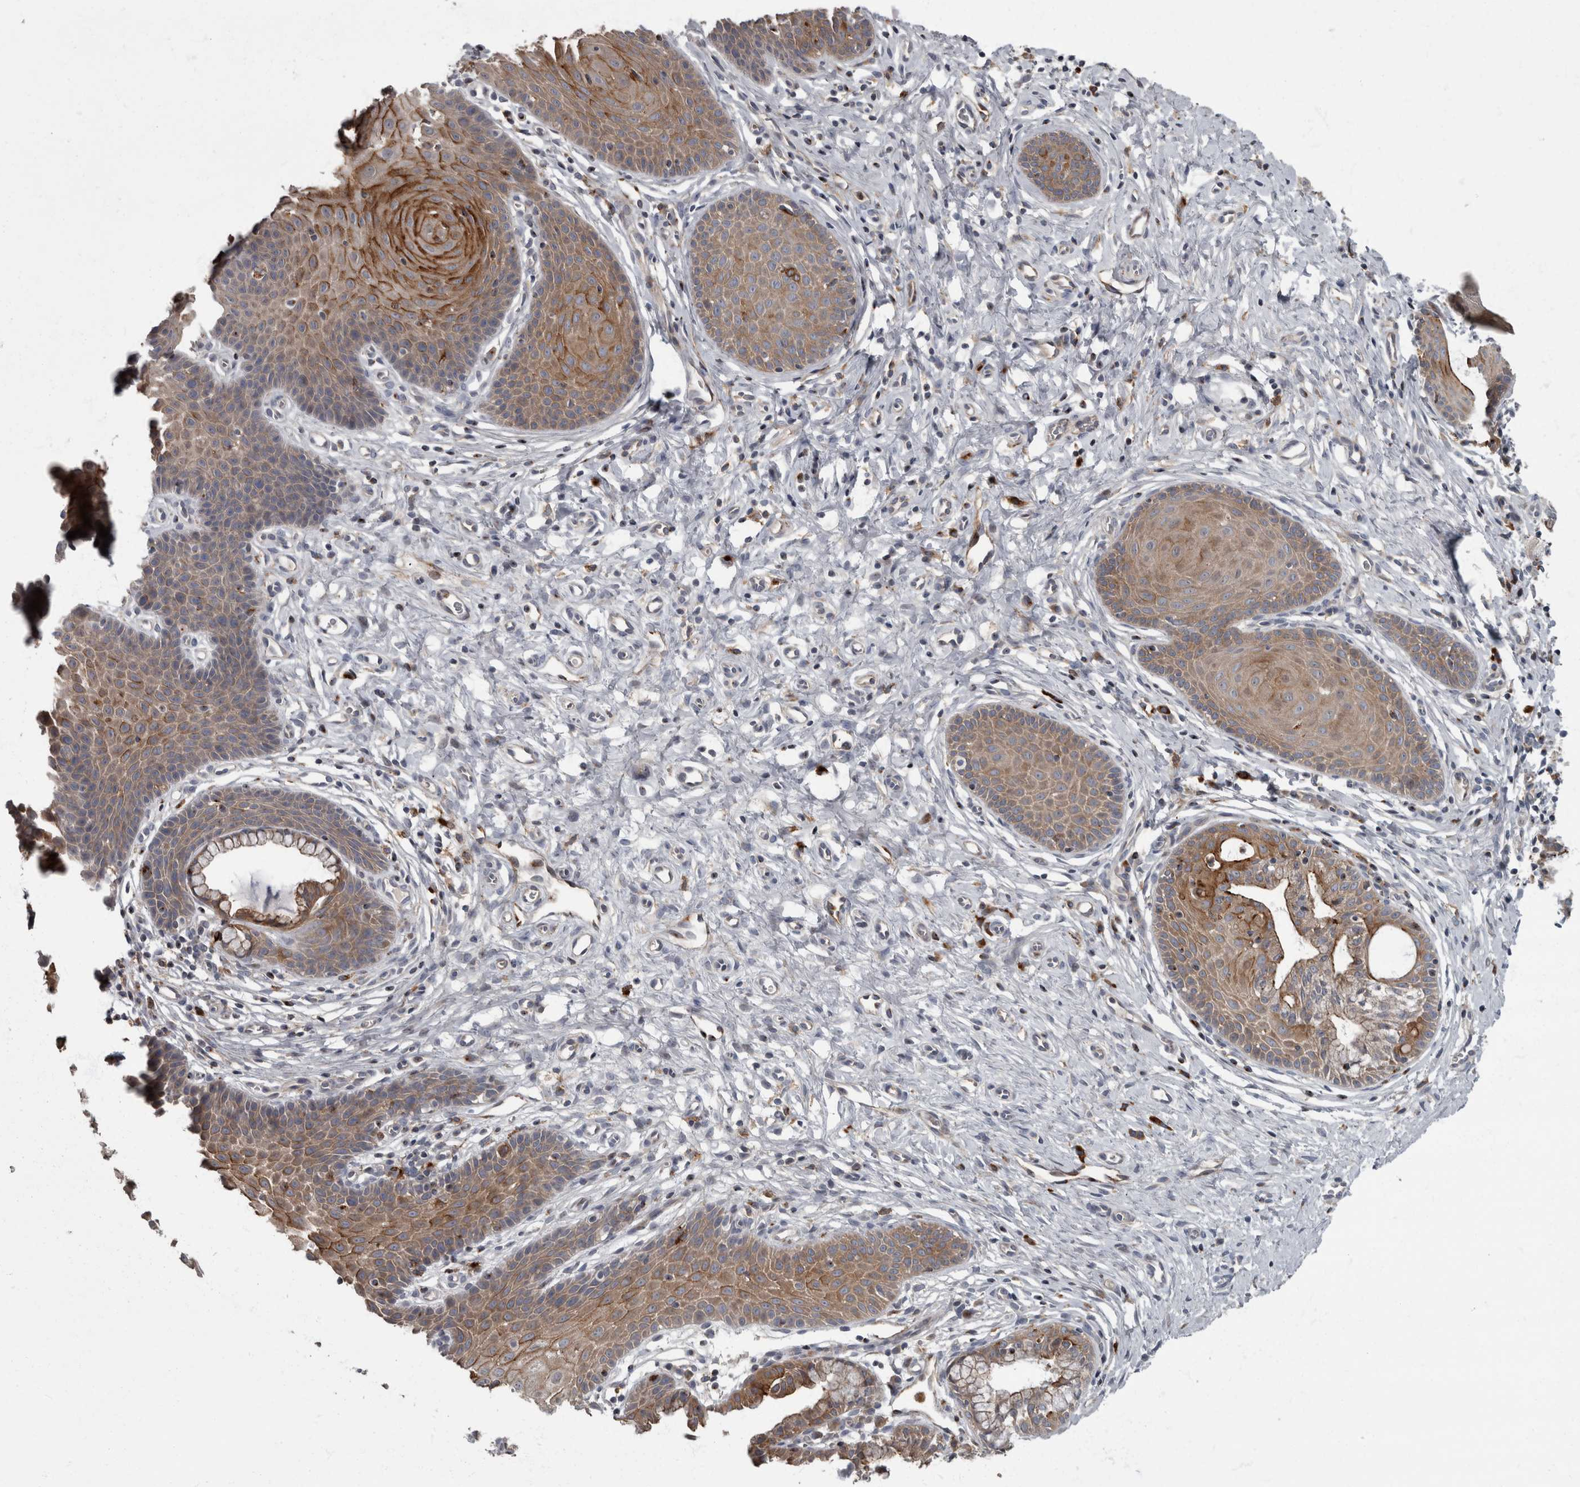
{"staining": {"intensity": "strong", "quantity": "25%-75%", "location": "cytoplasmic/membranous"}, "tissue": "cervix", "cell_type": "Glandular cells", "image_type": "normal", "snomed": [{"axis": "morphology", "description": "Normal tissue, NOS"}, {"axis": "topography", "description": "Cervix"}], "caption": "Immunohistochemistry (IHC) (DAB) staining of benign human cervix shows strong cytoplasmic/membranous protein positivity in about 25%-75% of glandular cells.", "gene": "CDC42BPG", "patient": {"sex": "female", "age": 36}}